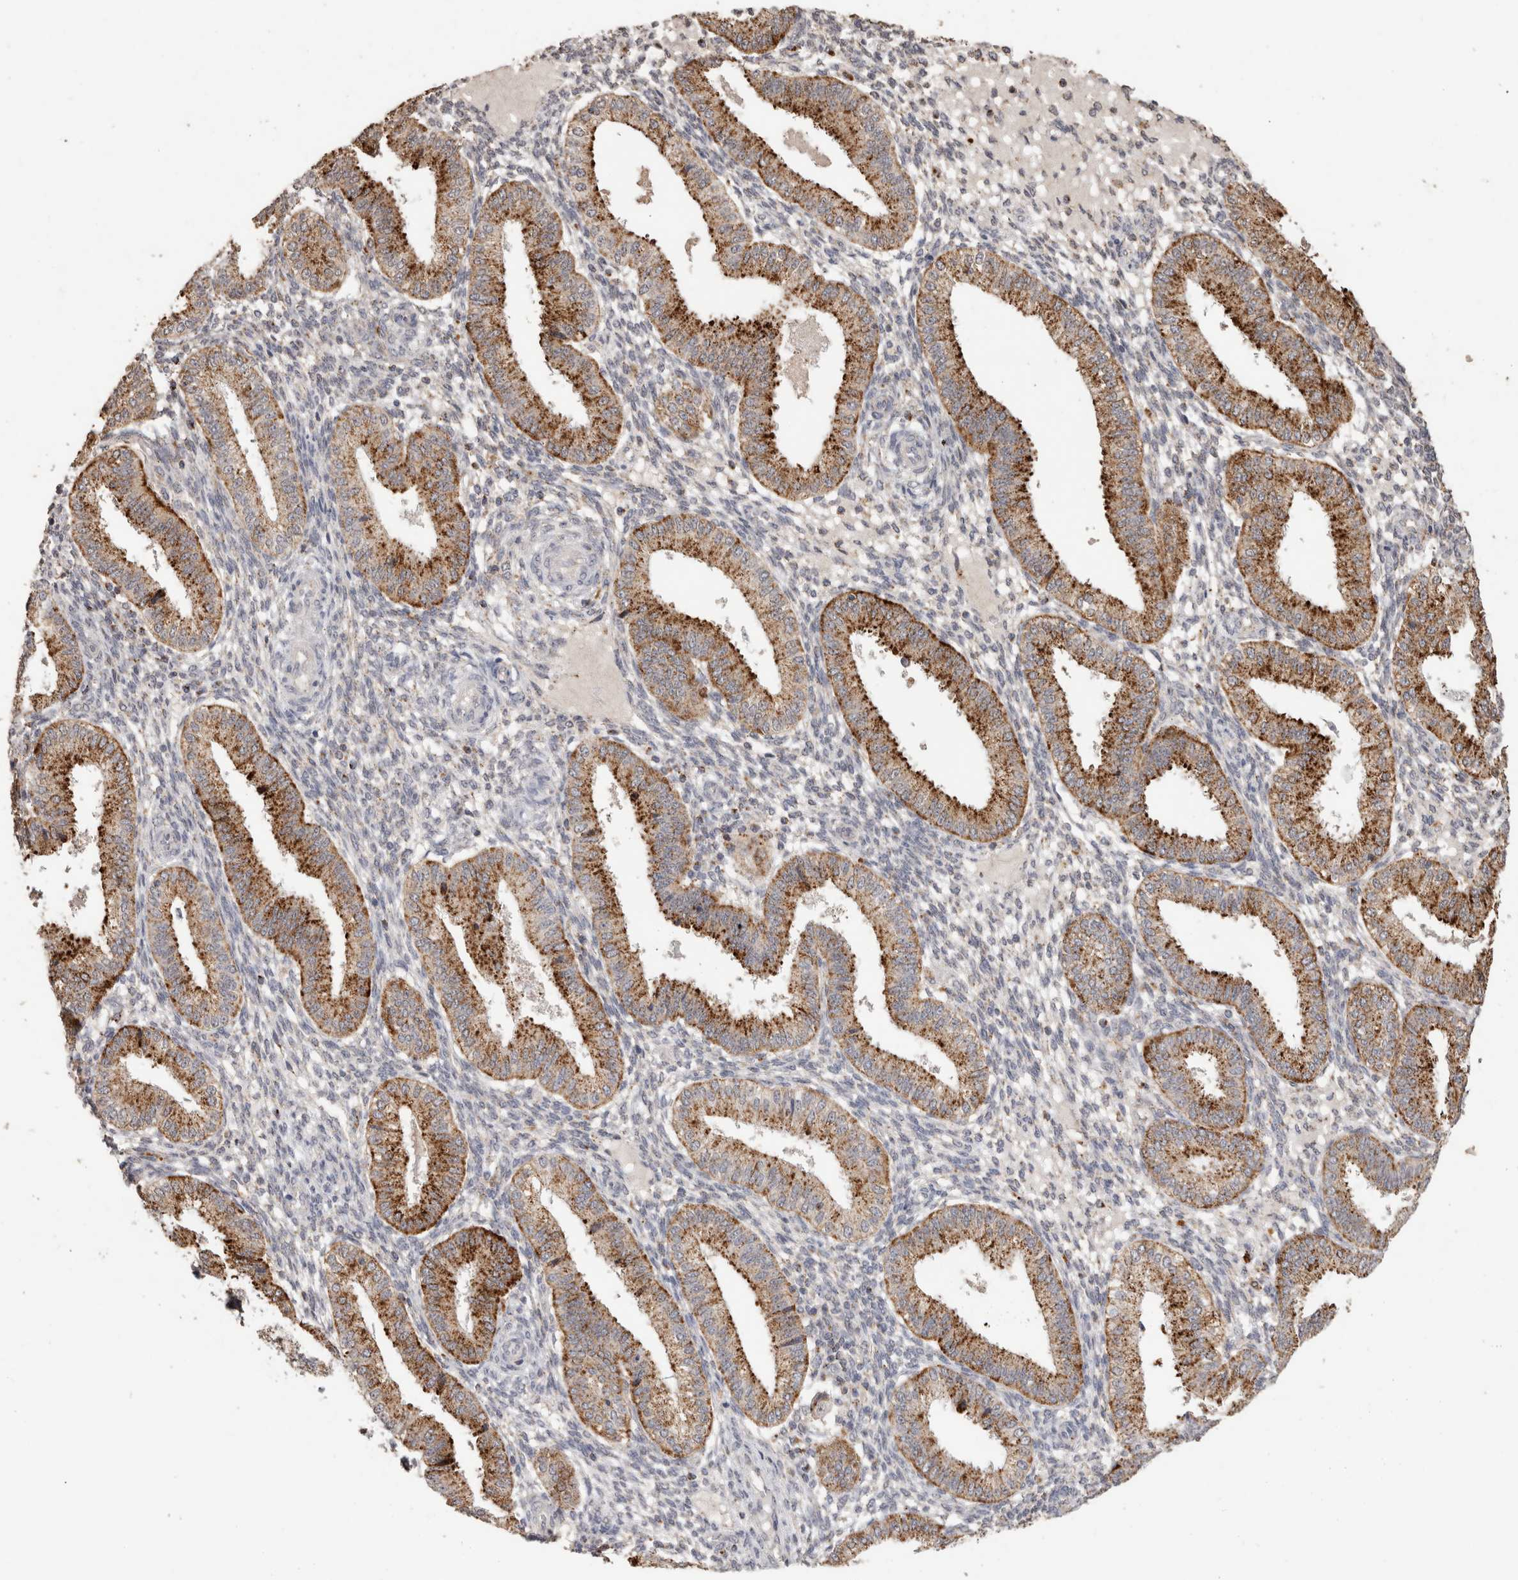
{"staining": {"intensity": "moderate", "quantity": "<25%", "location": "cytoplasmic/membranous"}, "tissue": "endometrium", "cell_type": "Cells in endometrial stroma", "image_type": "normal", "snomed": [{"axis": "morphology", "description": "Normal tissue, NOS"}, {"axis": "topography", "description": "Endometrium"}], "caption": "Immunohistochemical staining of normal endometrium shows low levels of moderate cytoplasmic/membranous expression in approximately <25% of cells in endometrial stroma. The staining is performed using DAB brown chromogen to label protein expression. The nuclei are counter-stained blue using hematoxylin.", "gene": "ARSA", "patient": {"sex": "female", "age": 39}}